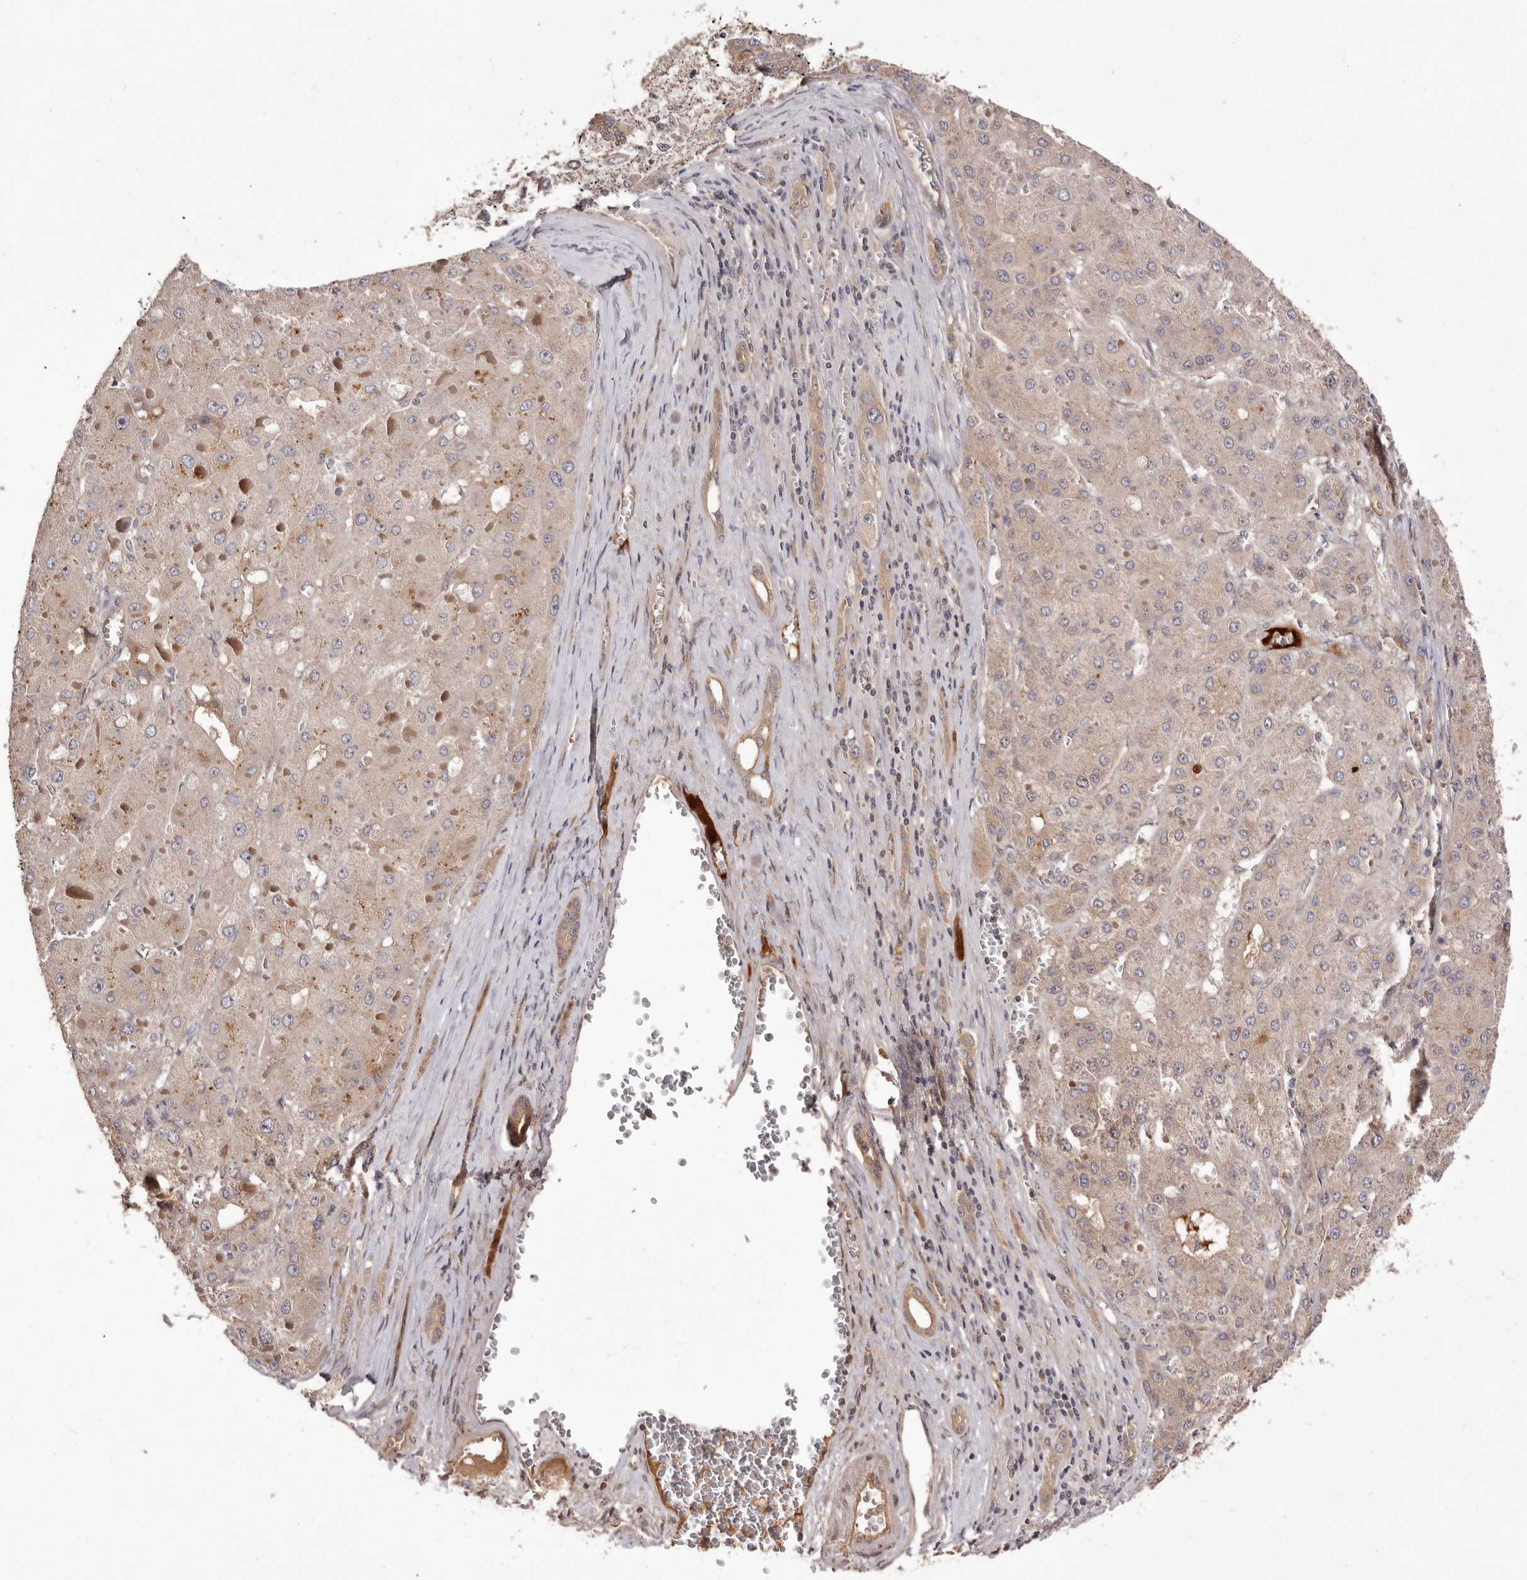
{"staining": {"intensity": "weak", "quantity": ">75%", "location": "cytoplasmic/membranous"}, "tissue": "liver cancer", "cell_type": "Tumor cells", "image_type": "cancer", "snomed": [{"axis": "morphology", "description": "Carcinoma, Hepatocellular, NOS"}, {"axis": "topography", "description": "Liver"}], "caption": "Immunohistochemical staining of liver hepatocellular carcinoma exhibits low levels of weak cytoplasmic/membranous protein expression in approximately >75% of tumor cells.", "gene": "DOP1A", "patient": {"sex": "female", "age": 73}}